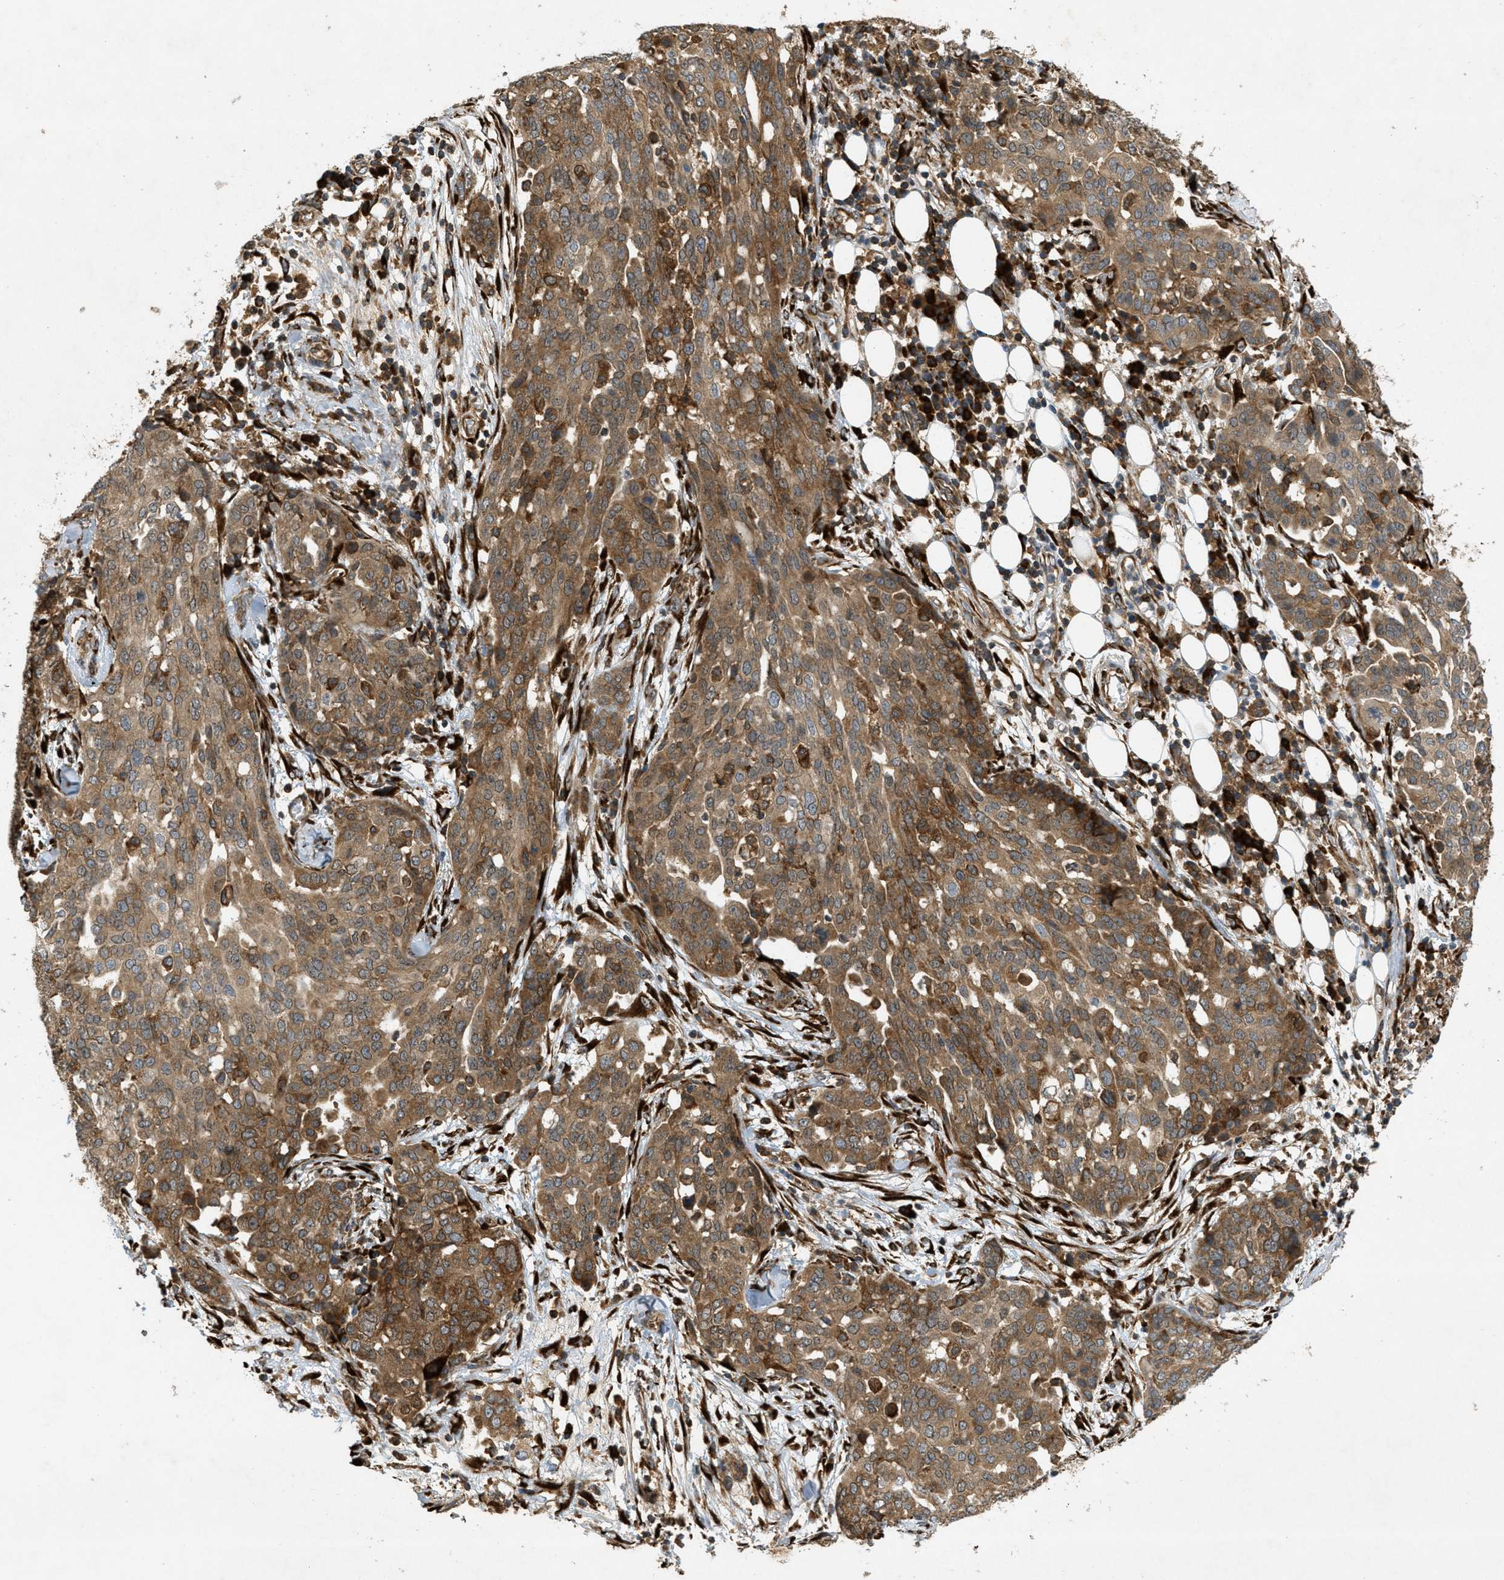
{"staining": {"intensity": "moderate", "quantity": ">75%", "location": "cytoplasmic/membranous"}, "tissue": "ovarian cancer", "cell_type": "Tumor cells", "image_type": "cancer", "snomed": [{"axis": "morphology", "description": "Cystadenocarcinoma, serous, NOS"}, {"axis": "topography", "description": "Soft tissue"}, {"axis": "topography", "description": "Ovary"}], "caption": "Approximately >75% of tumor cells in human serous cystadenocarcinoma (ovarian) exhibit moderate cytoplasmic/membranous protein positivity as visualized by brown immunohistochemical staining.", "gene": "PCDH18", "patient": {"sex": "female", "age": 57}}